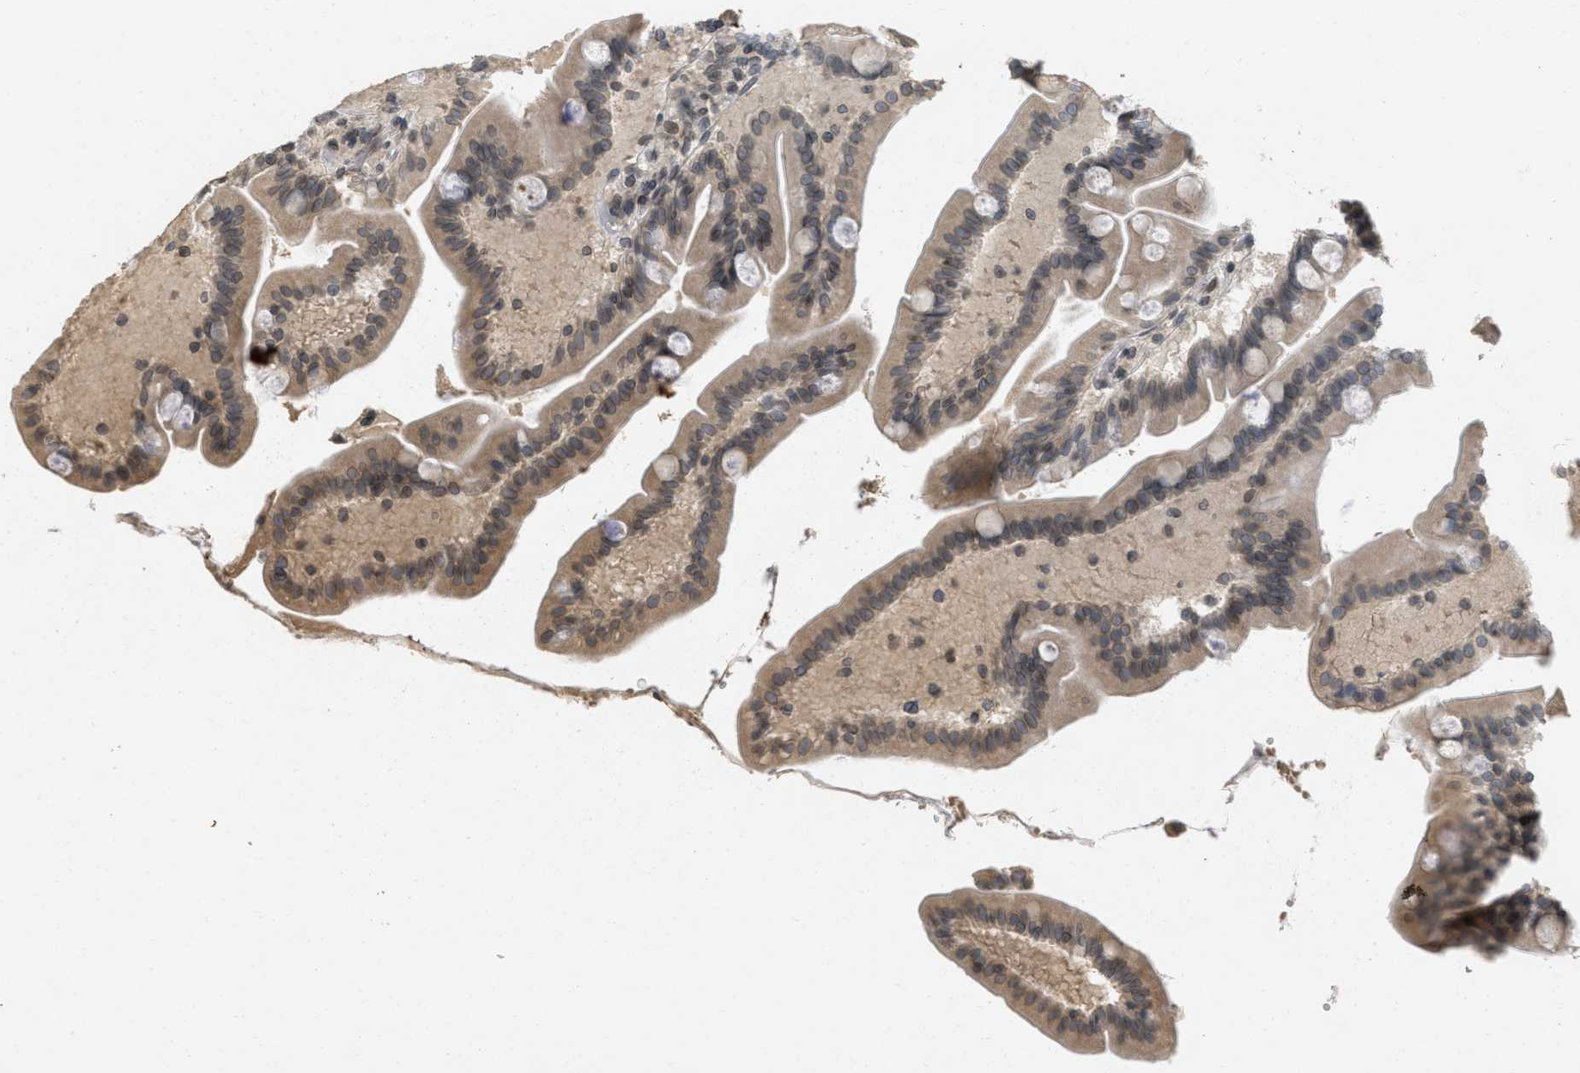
{"staining": {"intensity": "moderate", "quantity": "25%-75%", "location": "cytoplasmic/membranous,nuclear"}, "tissue": "duodenum", "cell_type": "Glandular cells", "image_type": "normal", "snomed": [{"axis": "morphology", "description": "Normal tissue, NOS"}, {"axis": "topography", "description": "Duodenum"}], "caption": "DAB (3,3'-diaminobenzidine) immunohistochemical staining of normal duodenum reveals moderate cytoplasmic/membranous,nuclear protein positivity in about 25%-75% of glandular cells.", "gene": "ABHD6", "patient": {"sex": "male", "age": 54}}